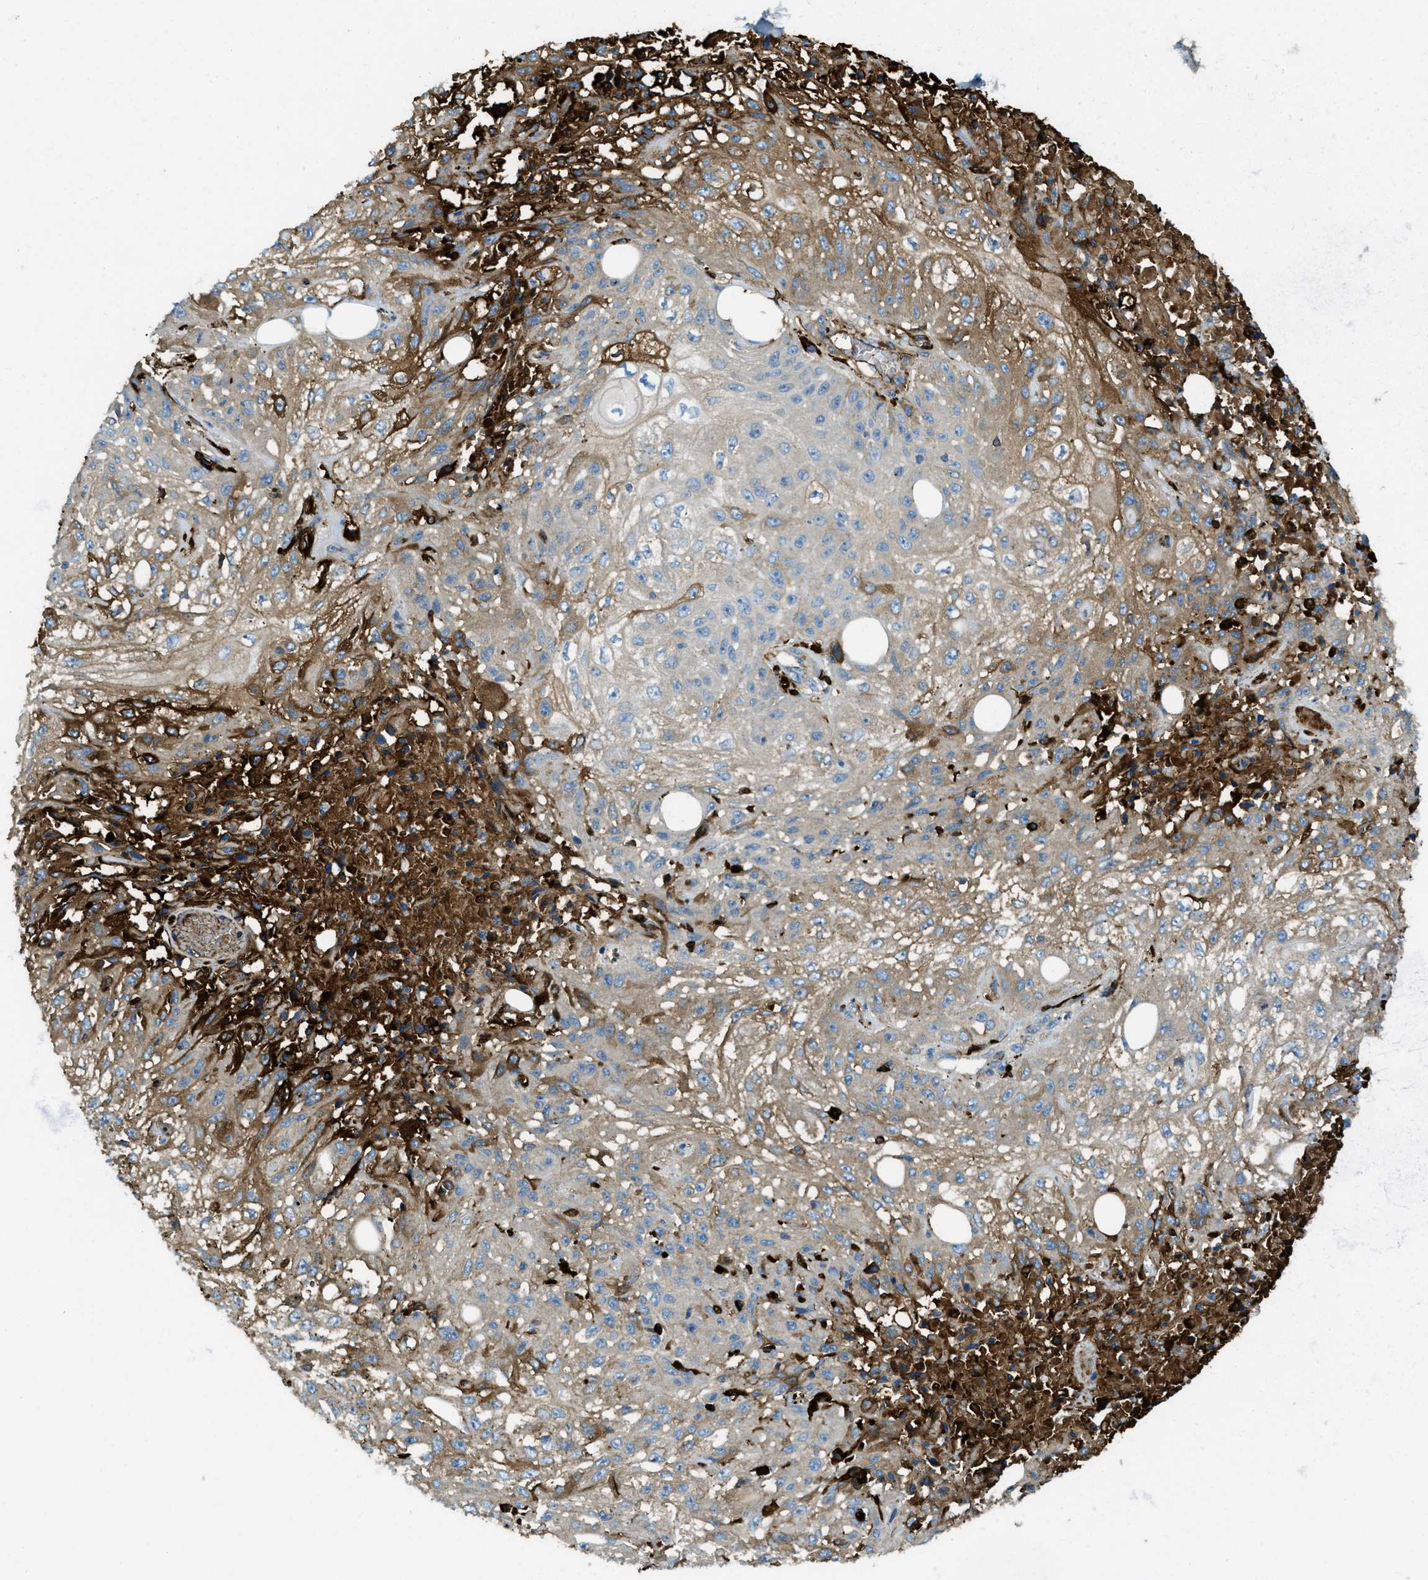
{"staining": {"intensity": "weak", "quantity": "<25%", "location": "cytoplasmic/membranous"}, "tissue": "skin cancer", "cell_type": "Tumor cells", "image_type": "cancer", "snomed": [{"axis": "morphology", "description": "Squamous cell carcinoma, NOS"}, {"axis": "morphology", "description": "Squamous cell carcinoma, metastatic, NOS"}, {"axis": "topography", "description": "Skin"}, {"axis": "topography", "description": "Lymph node"}], "caption": "An image of skin squamous cell carcinoma stained for a protein reveals no brown staining in tumor cells.", "gene": "TRIM59", "patient": {"sex": "male", "age": 75}}